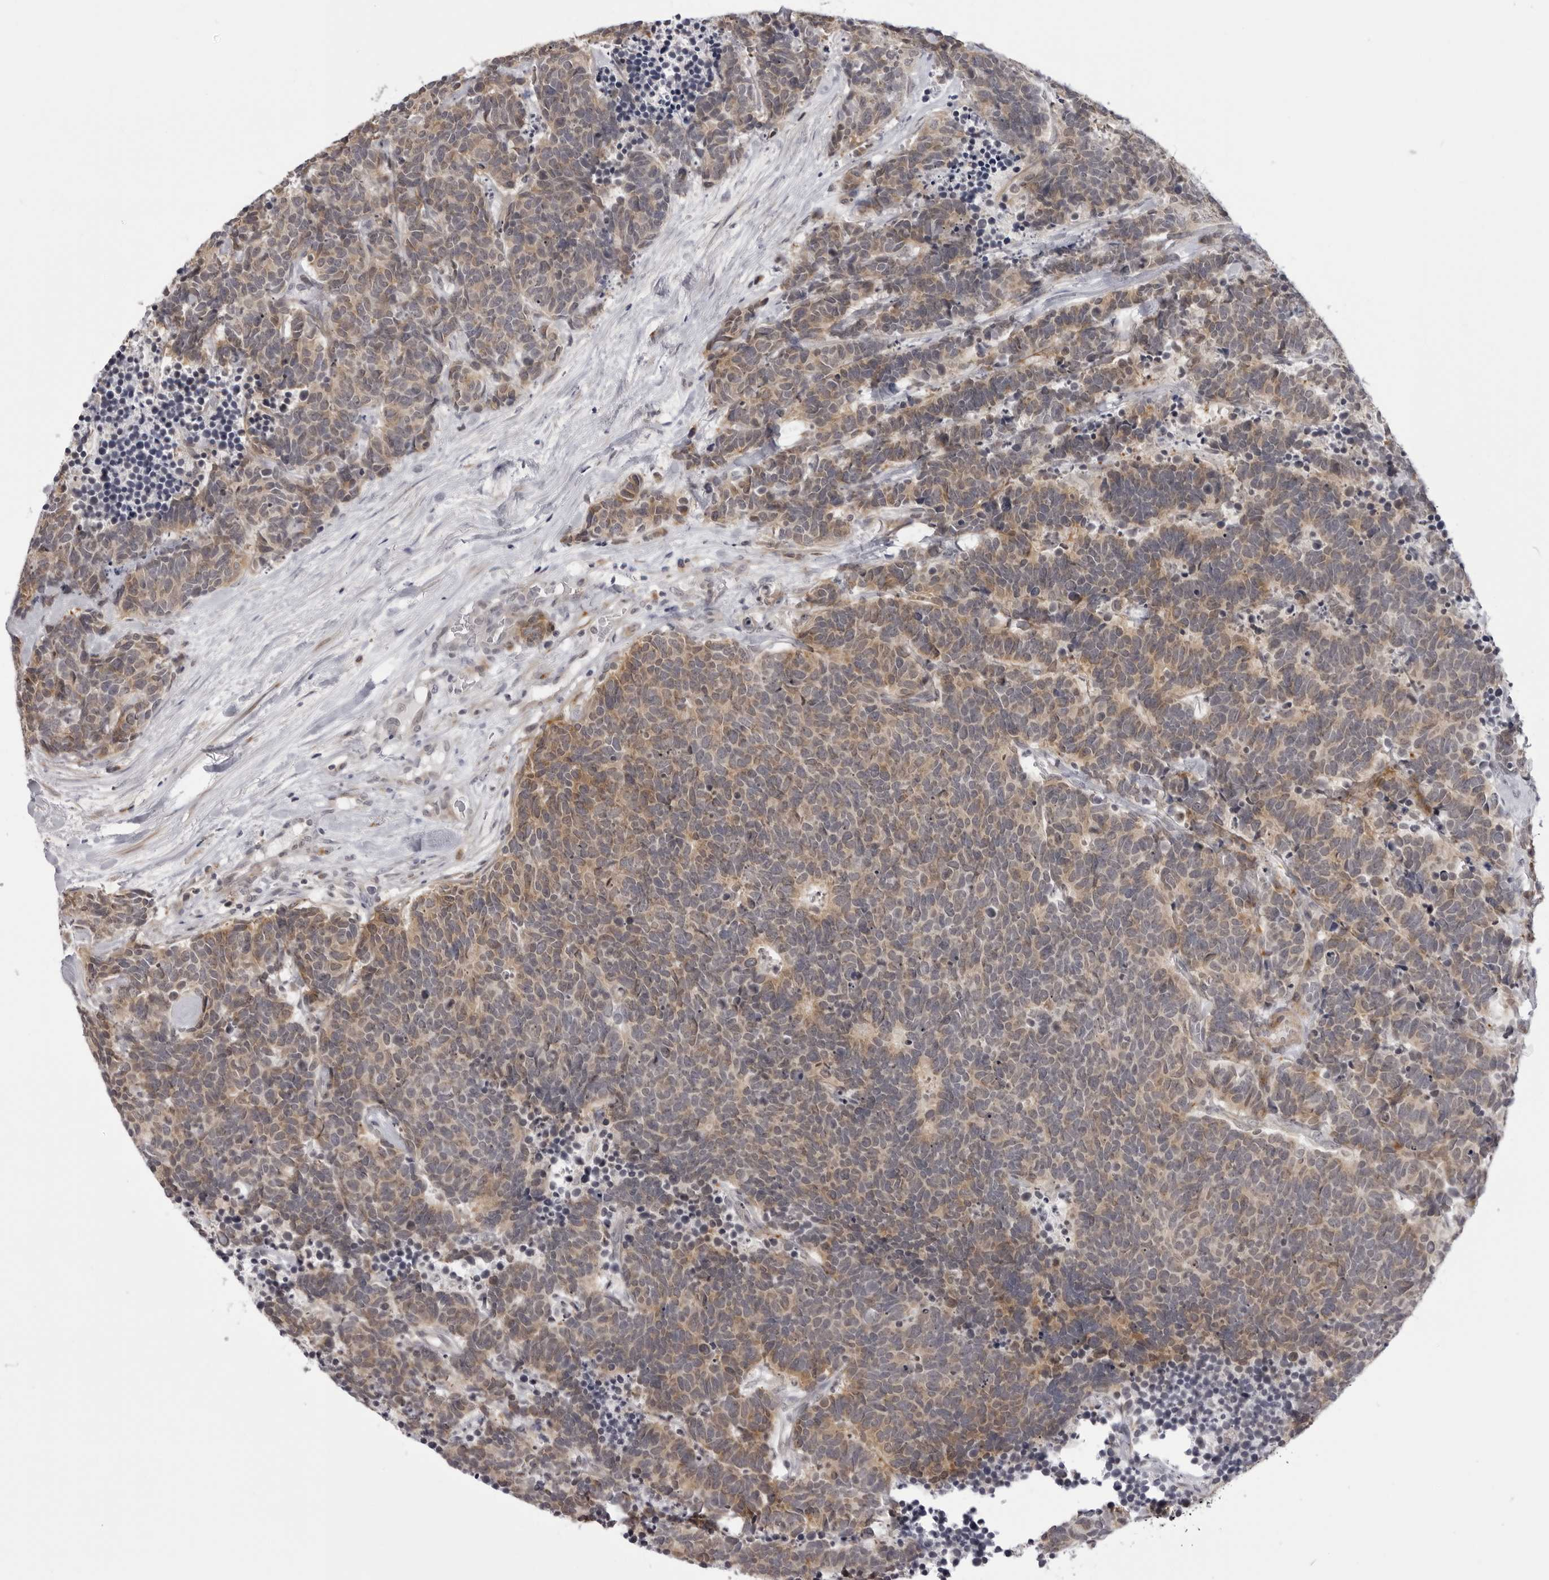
{"staining": {"intensity": "moderate", "quantity": "25%-75%", "location": "cytoplasmic/membranous"}, "tissue": "carcinoid", "cell_type": "Tumor cells", "image_type": "cancer", "snomed": [{"axis": "morphology", "description": "Carcinoma, NOS"}, {"axis": "morphology", "description": "Carcinoid, malignant, NOS"}, {"axis": "topography", "description": "Urinary bladder"}], "caption": "Immunohistochemistry image of neoplastic tissue: human carcinoid stained using IHC displays medium levels of moderate protein expression localized specifically in the cytoplasmic/membranous of tumor cells, appearing as a cytoplasmic/membranous brown color.", "gene": "SUGCT", "patient": {"sex": "male", "age": 57}}